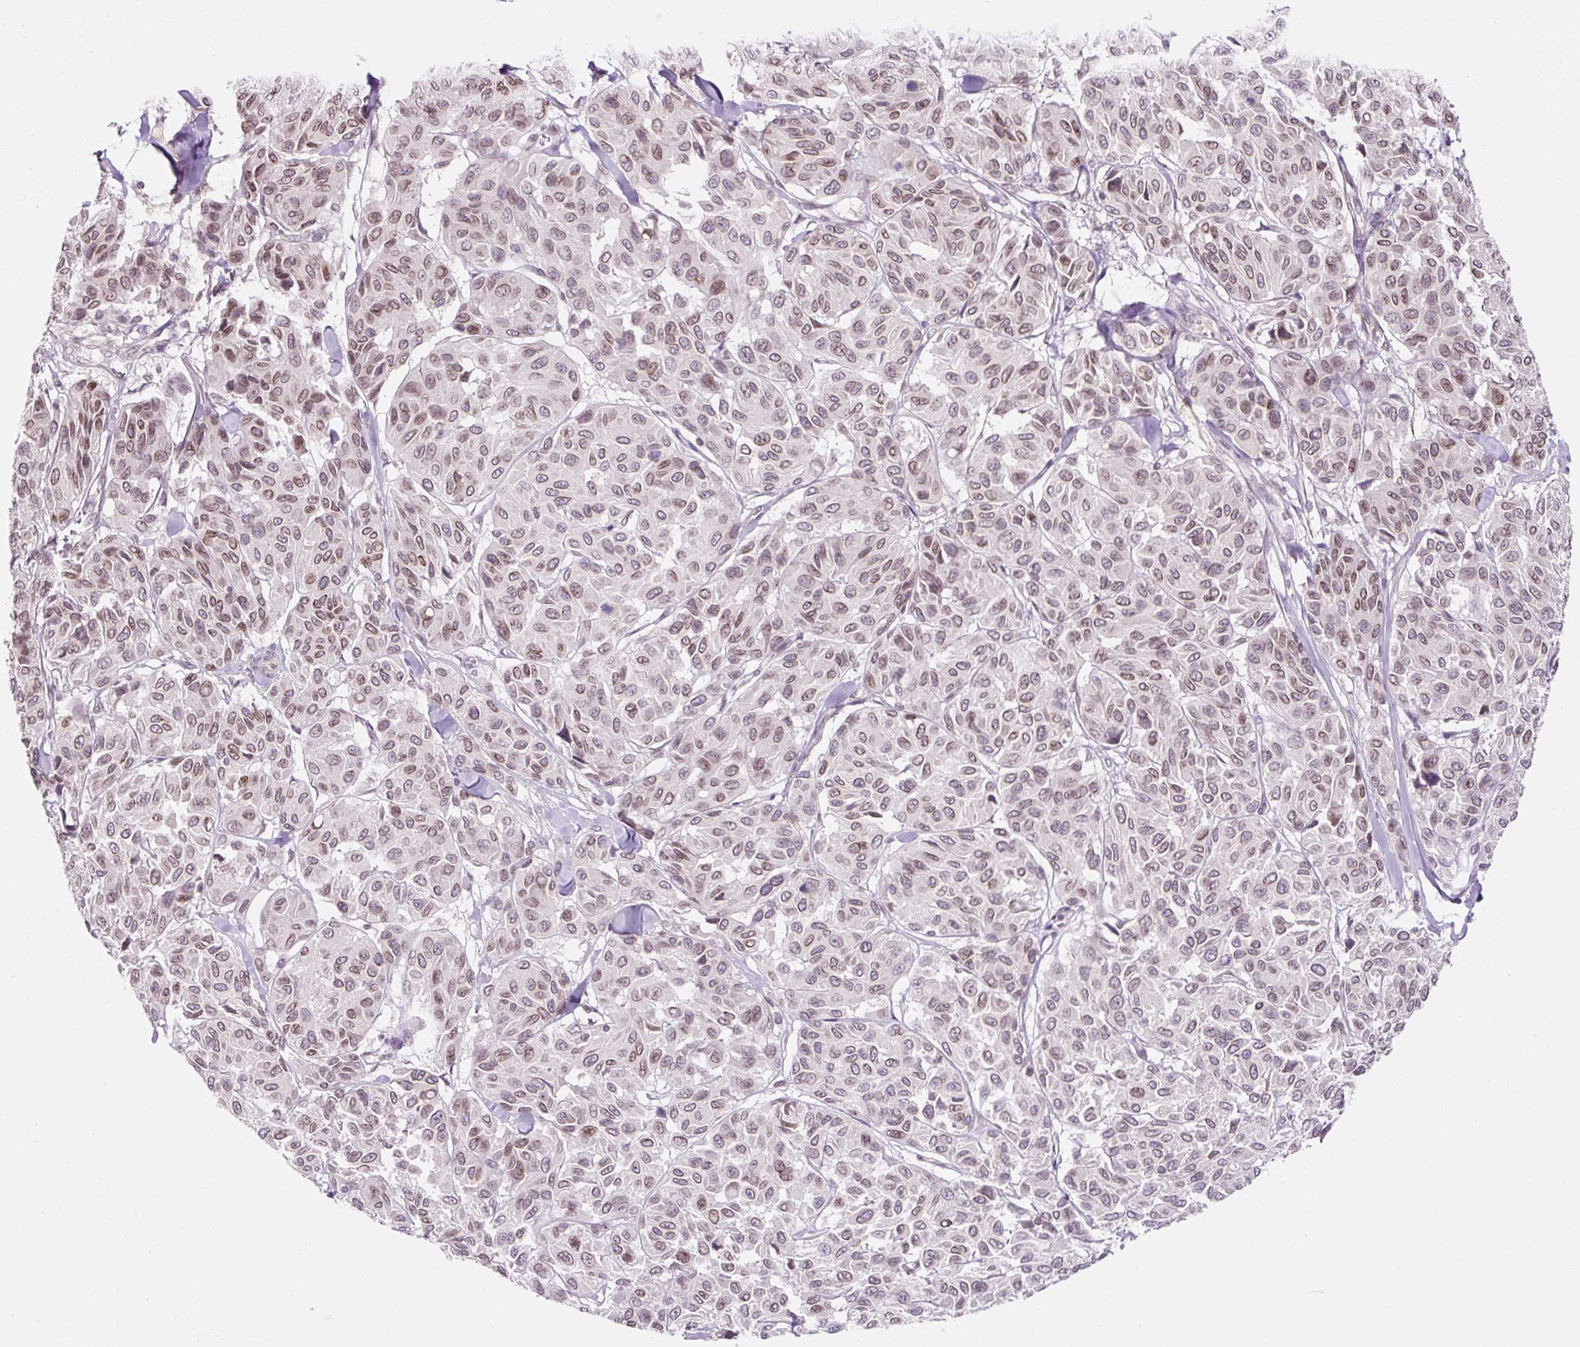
{"staining": {"intensity": "weak", "quantity": ">75%", "location": "cytoplasmic/membranous,nuclear"}, "tissue": "melanoma", "cell_type": "Tumor cells", "image_type": "cancer", "snomed": [{"axis": "morphology", "description": "Malignant melanoma, NOS"}, {"axis": "topography", "description": "Skin"}], "caption": "This is an image of IHC staining of malignant melanoma, which shows weak positivity in the cytoplasmic/membranous and nuclear of tumor cells.", "gene": "ZNF610", "patient": {"sex": "female", "age": 66}}